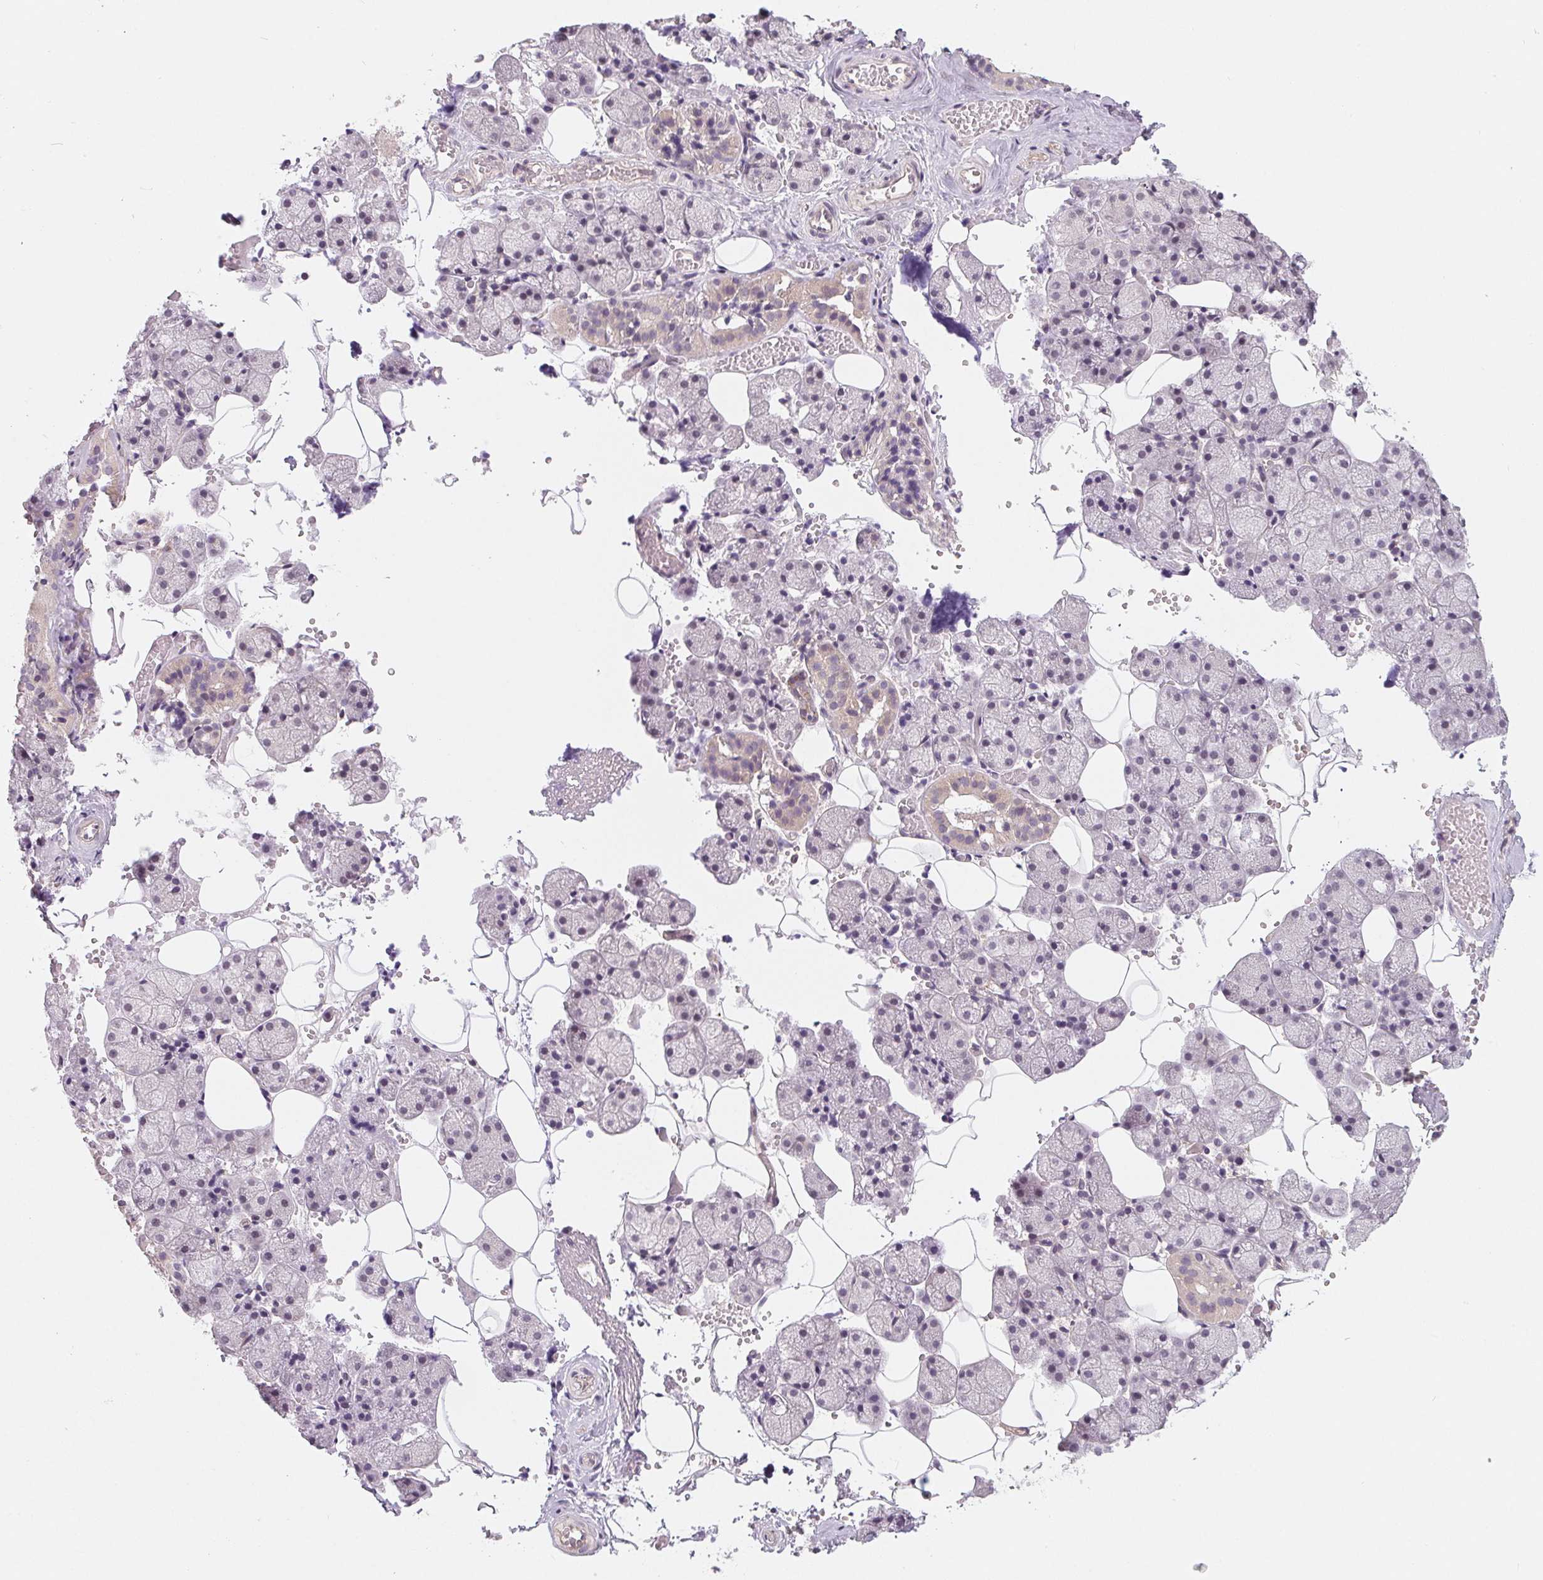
{"staining": {"intensity": "weak", "quantity": "<25%", "location": "cytoplasmic/membranous"}, "tissue": "salivary gland", "cell_type": "Glandular cells", "image_type": "normal", "snomed": [{"axis": "morphology", "description": "Normal tissue, NOS"}, {"axis": "topography", "description": "Salivary gland"}], "caption": "An image of salivary gland stained for a protein demonstrates no brown staining in glandular cells. The staining is performed using DAB brown chromogen with nuclei counter-stained in using hematoxylin.", "gene": "CFC1B", "patient": {"sex": "male", "age": 38}}